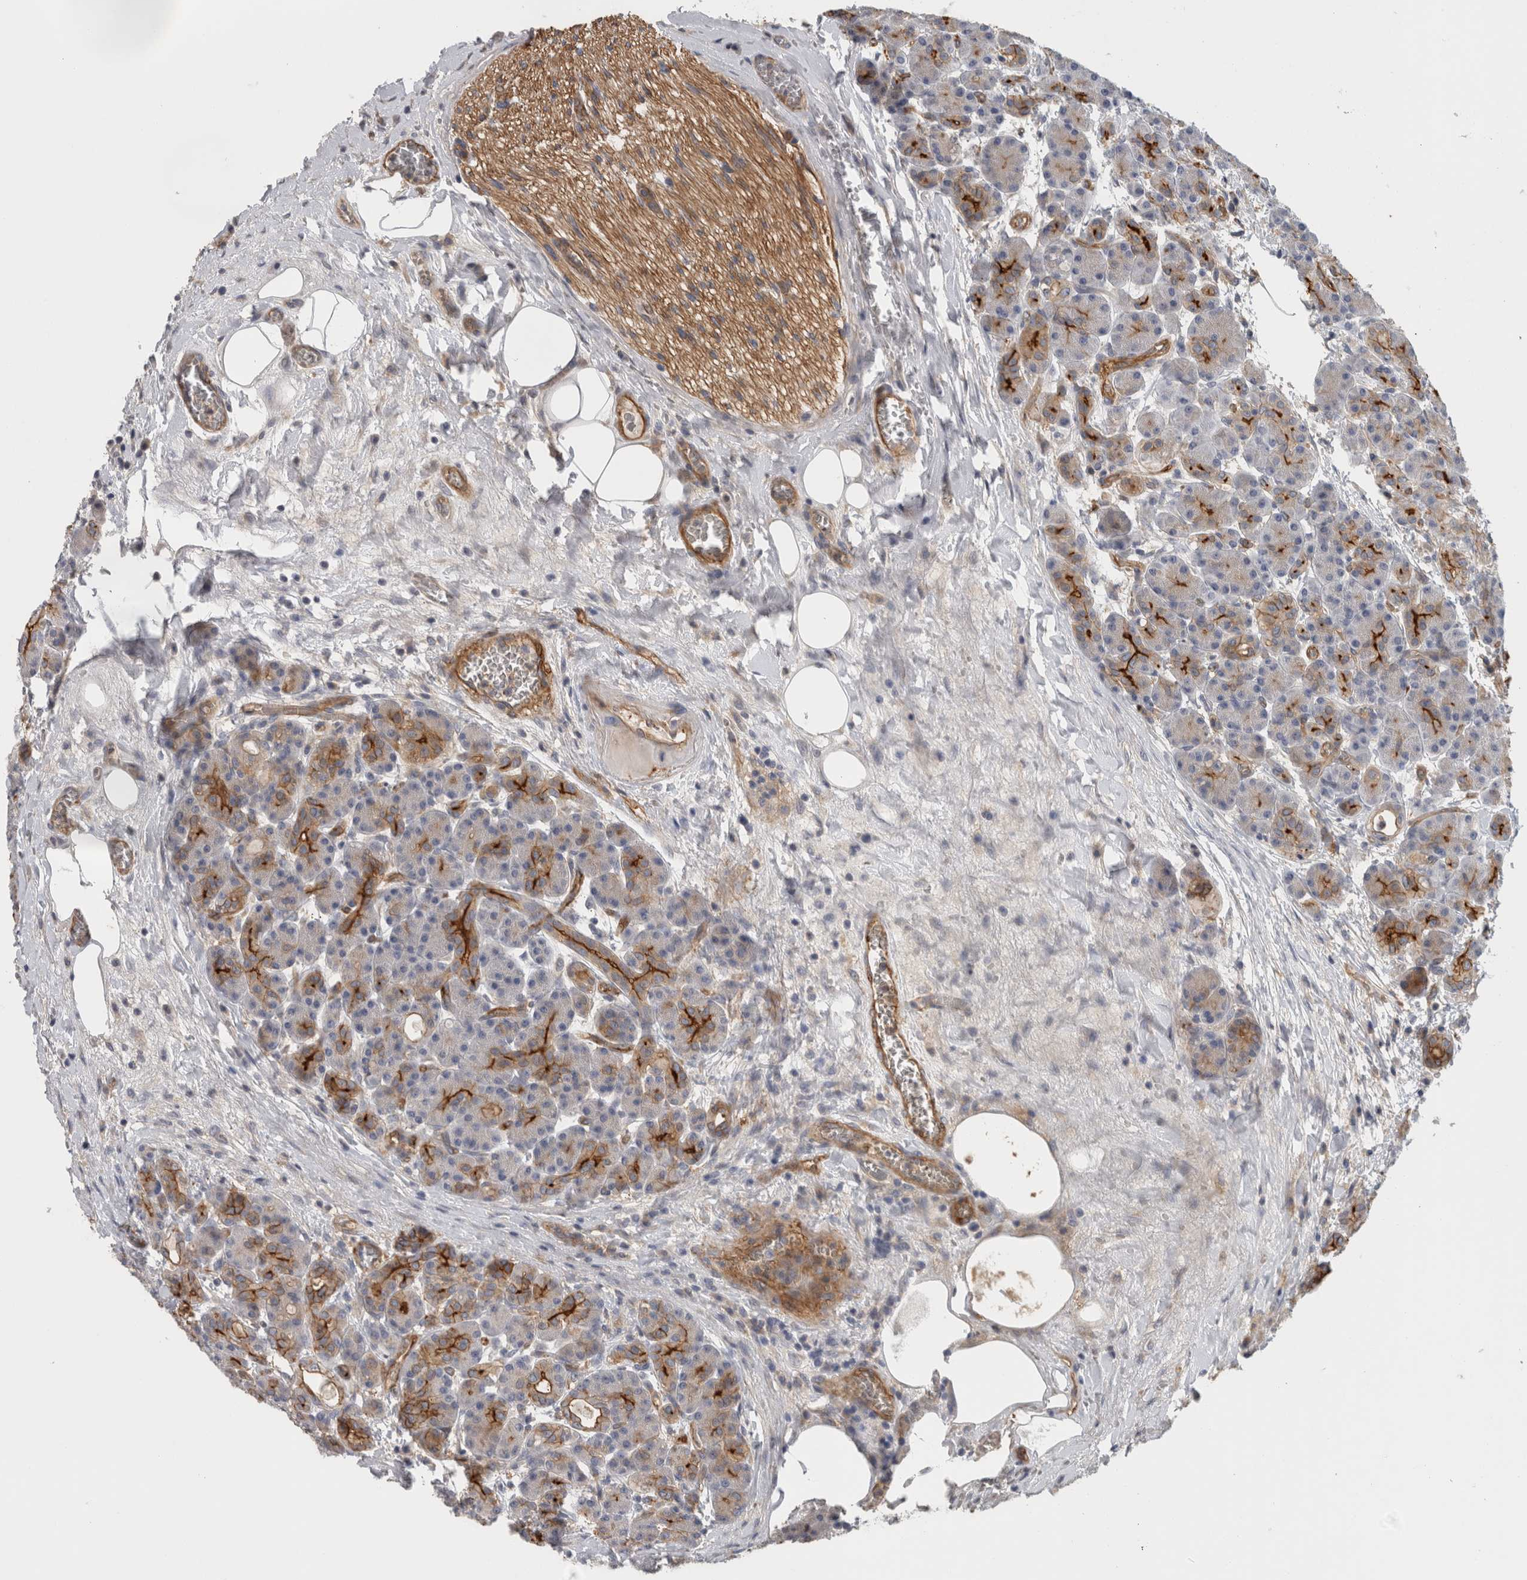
{"staining": {"intensity": "moderate", "quantity": "<25%", "location": "cytoplasmic/membranous"}, "tissue": "pancreas", "cell_type": "Exocrine glandular cells", "image_type": "normal", "snomed": [{"axis": "morphology", "description": "Normal tissue, NOS"}, {"axis": "topography", "description": "Pancreas"}], "caption": "Protein staining by immunohistochemistry exhibits moderate cytoplasmic/membranous staining in approximately <25% of exocrine glandular cells in benign pancreas. The protein of interest is stained brown, and the nuclei are stained in blue (DAB (3,3'-diaminobenzidine) IHC with brightfield microscopy, high magnification).", "gene": "CD59", "patient": {"sex": "male", "age": 63}}